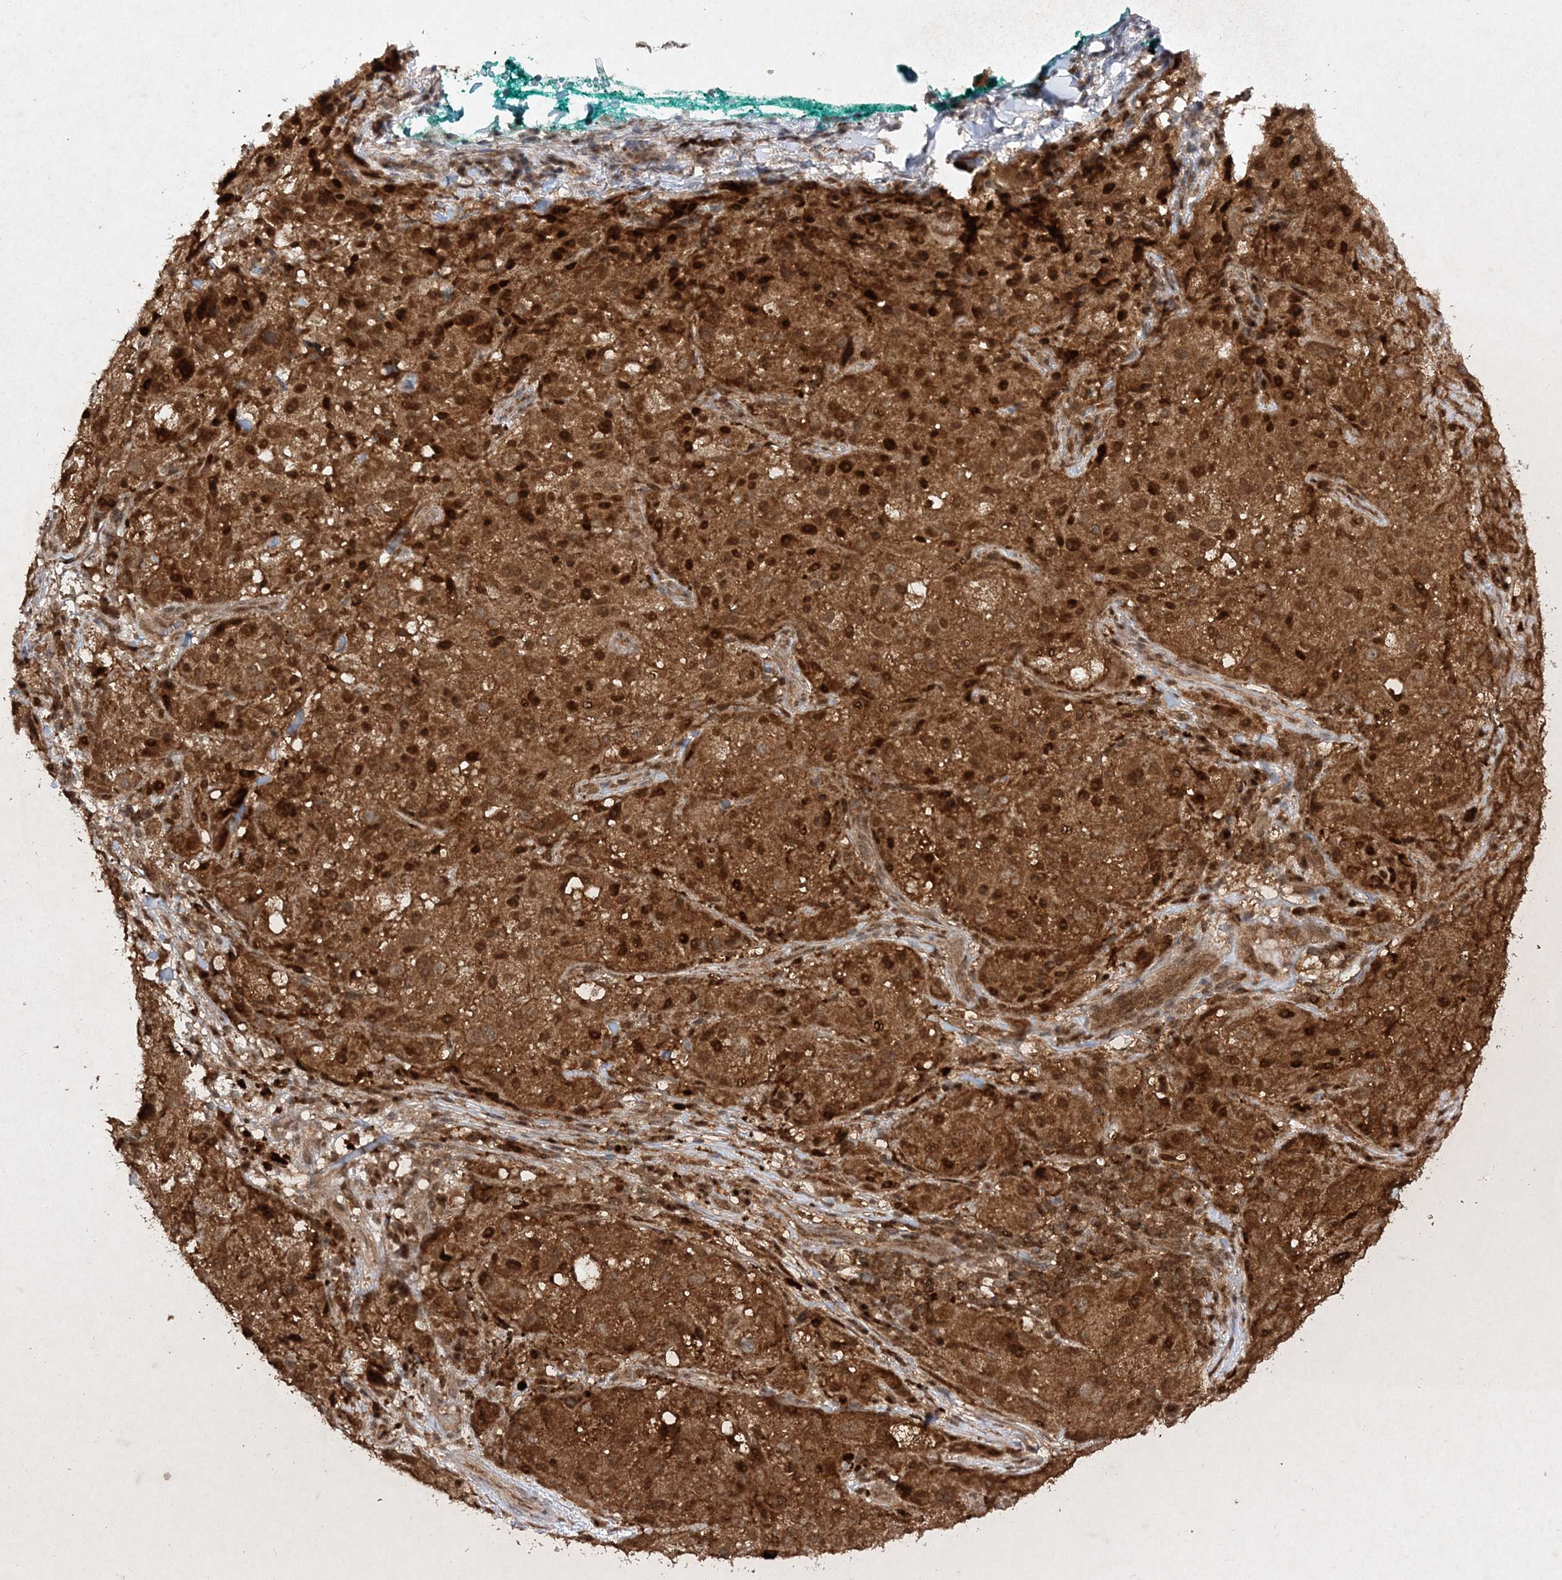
{"staining": {"intensity": "strong", "quantity": ">75%", "location": "cytoplasmic/membranous,nuclear"}, "tissue": "melanoma", "cell_type": "Tumor cells", "image_type": "cancer", "snomed": [{"axis": "morphology", "description": "Necrosis, NOS"}, {"axis": "morphology", "description": "Malignant melanoma, NOS"}, {"axis": "topography", "description": "Skin"}], "caption": "There is high levels of strong cytoplasmic/membranous and nuclear staining in tumor cells of malignant melanoma, as demonstrated by immunohistochemical staining (brown color).", "gene": "NIF3L1", "patient": {"sex": "female", "age": 87}}